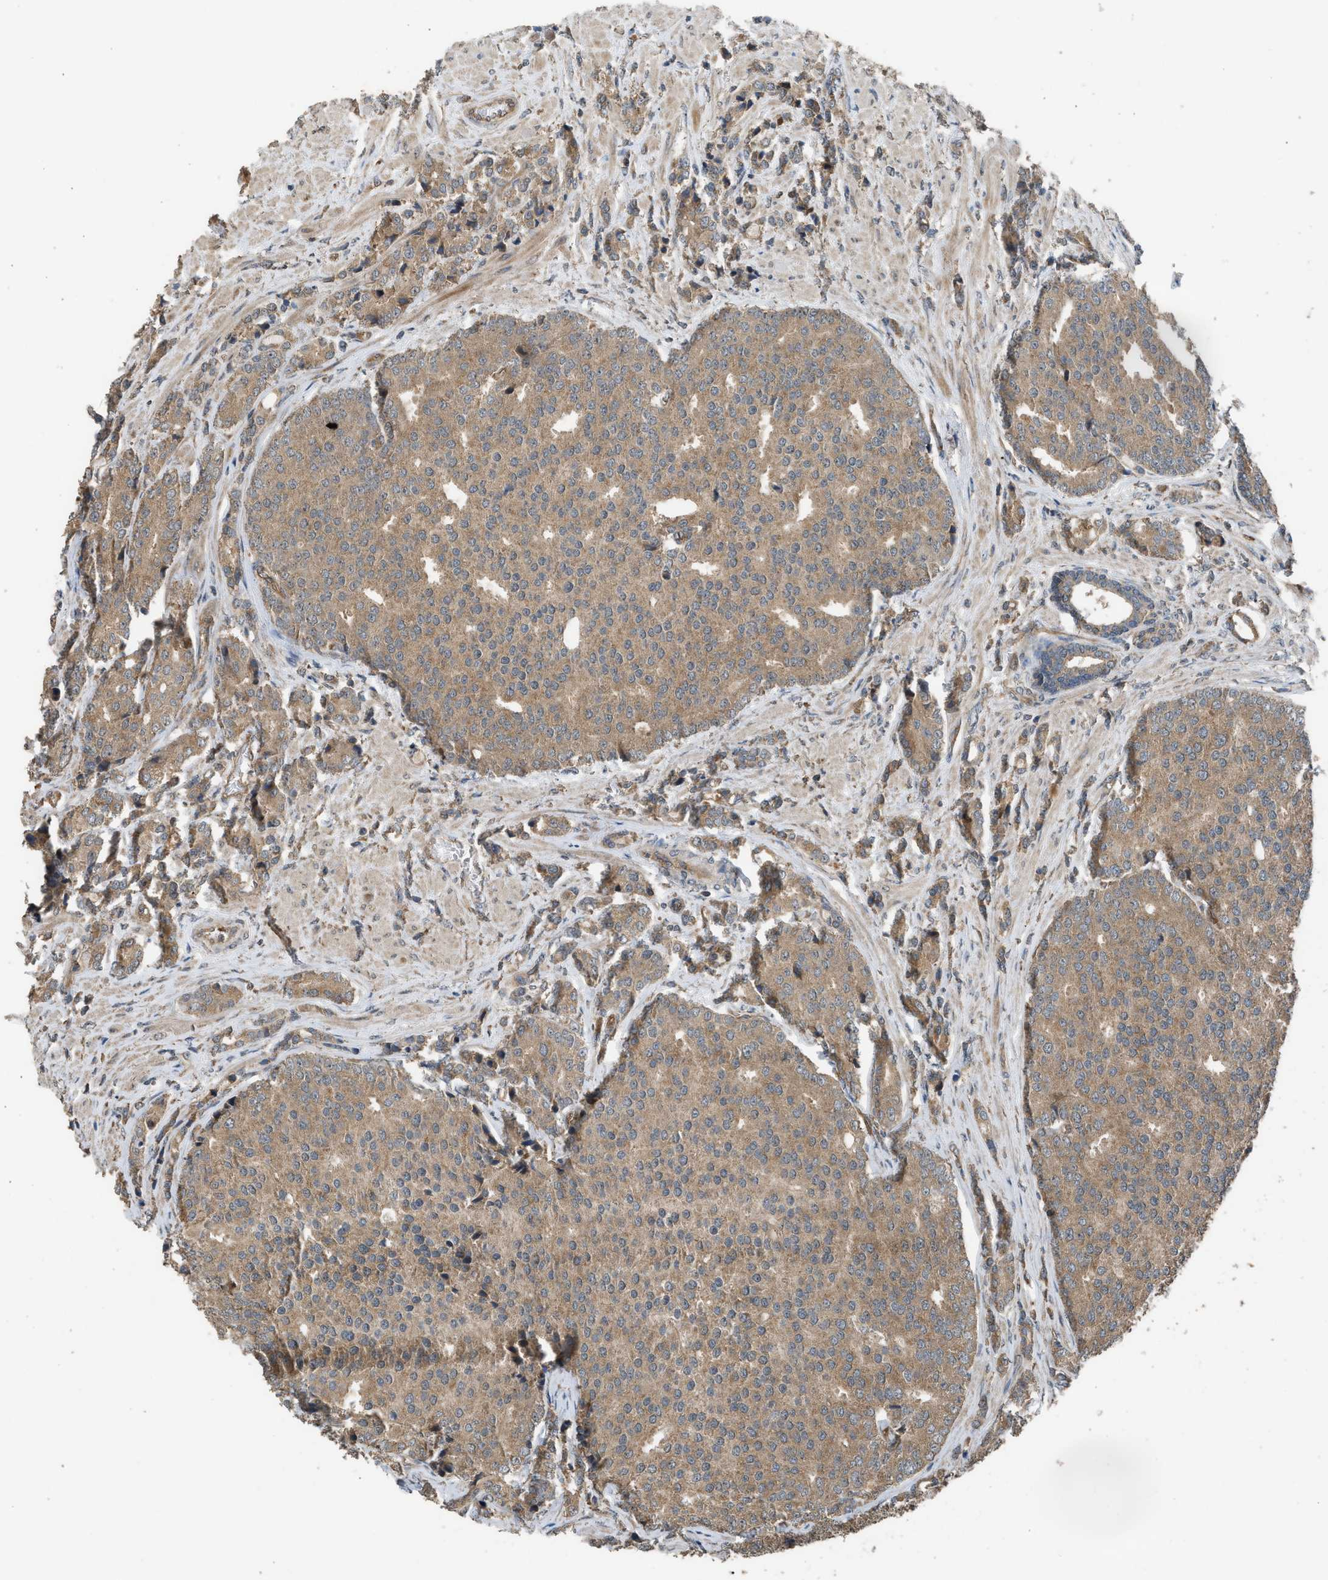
{"staining": {"intensity": "moderate", "quantity": ">75%", "location": "cytoplasmic/membranous"}, "tissue": "prostate cancer", "cell_type": "Tumor cells", "image_type": "cancer", "snomed": [{"axis": "morphology", "description": "Adenocarcinoma, High grade"}, {"axis": "topography", "description": "Prostate"}], "caption": "Prostate cancer stained for a protein displays moderate cytoplasmic/membranous positivity in tumor cells.", "gene": "HIP1R", "patient": {"sex": "male", "age": 50}}